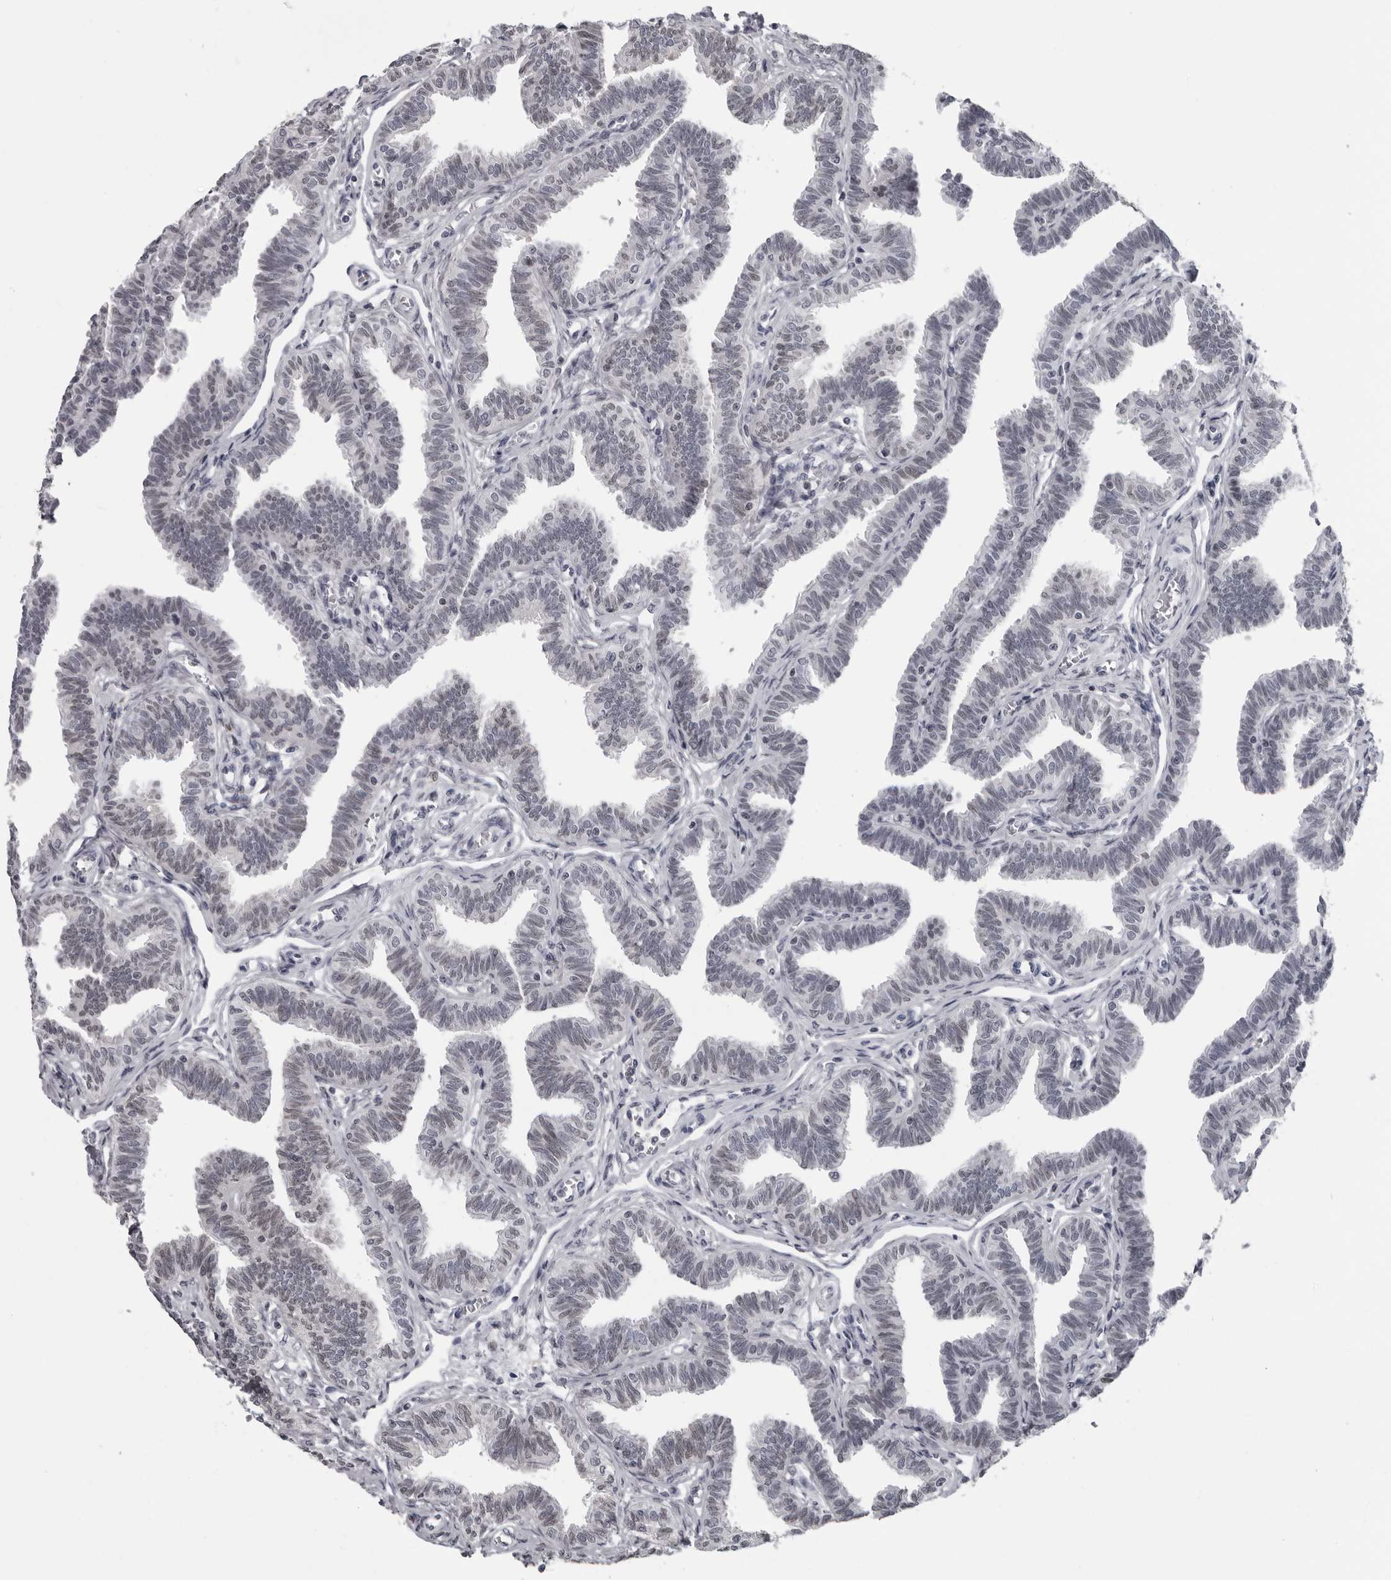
{"staining": {"intensity": "negative", "quantity": "none", "location": "none"}, "tissue": "fallopian tube", "cell_type": "Glandular cells", "image_type": "normal", "snomed": [{"axis": "morphology", "description": "Normal tissue, NOS"}, {"axis": "topography", "description": "Fallopian tube"}, {"axis": "topography", "description": "Ovary"}], "caption": "Image shows no protein positivity in glandular cells of benign fallopian tube. (Brightfield microscopy of DAB immunohistochemistry (IHC) at high magnification).", "gene": "LZIC", "patient": {"sex": "female", "age": 23}}